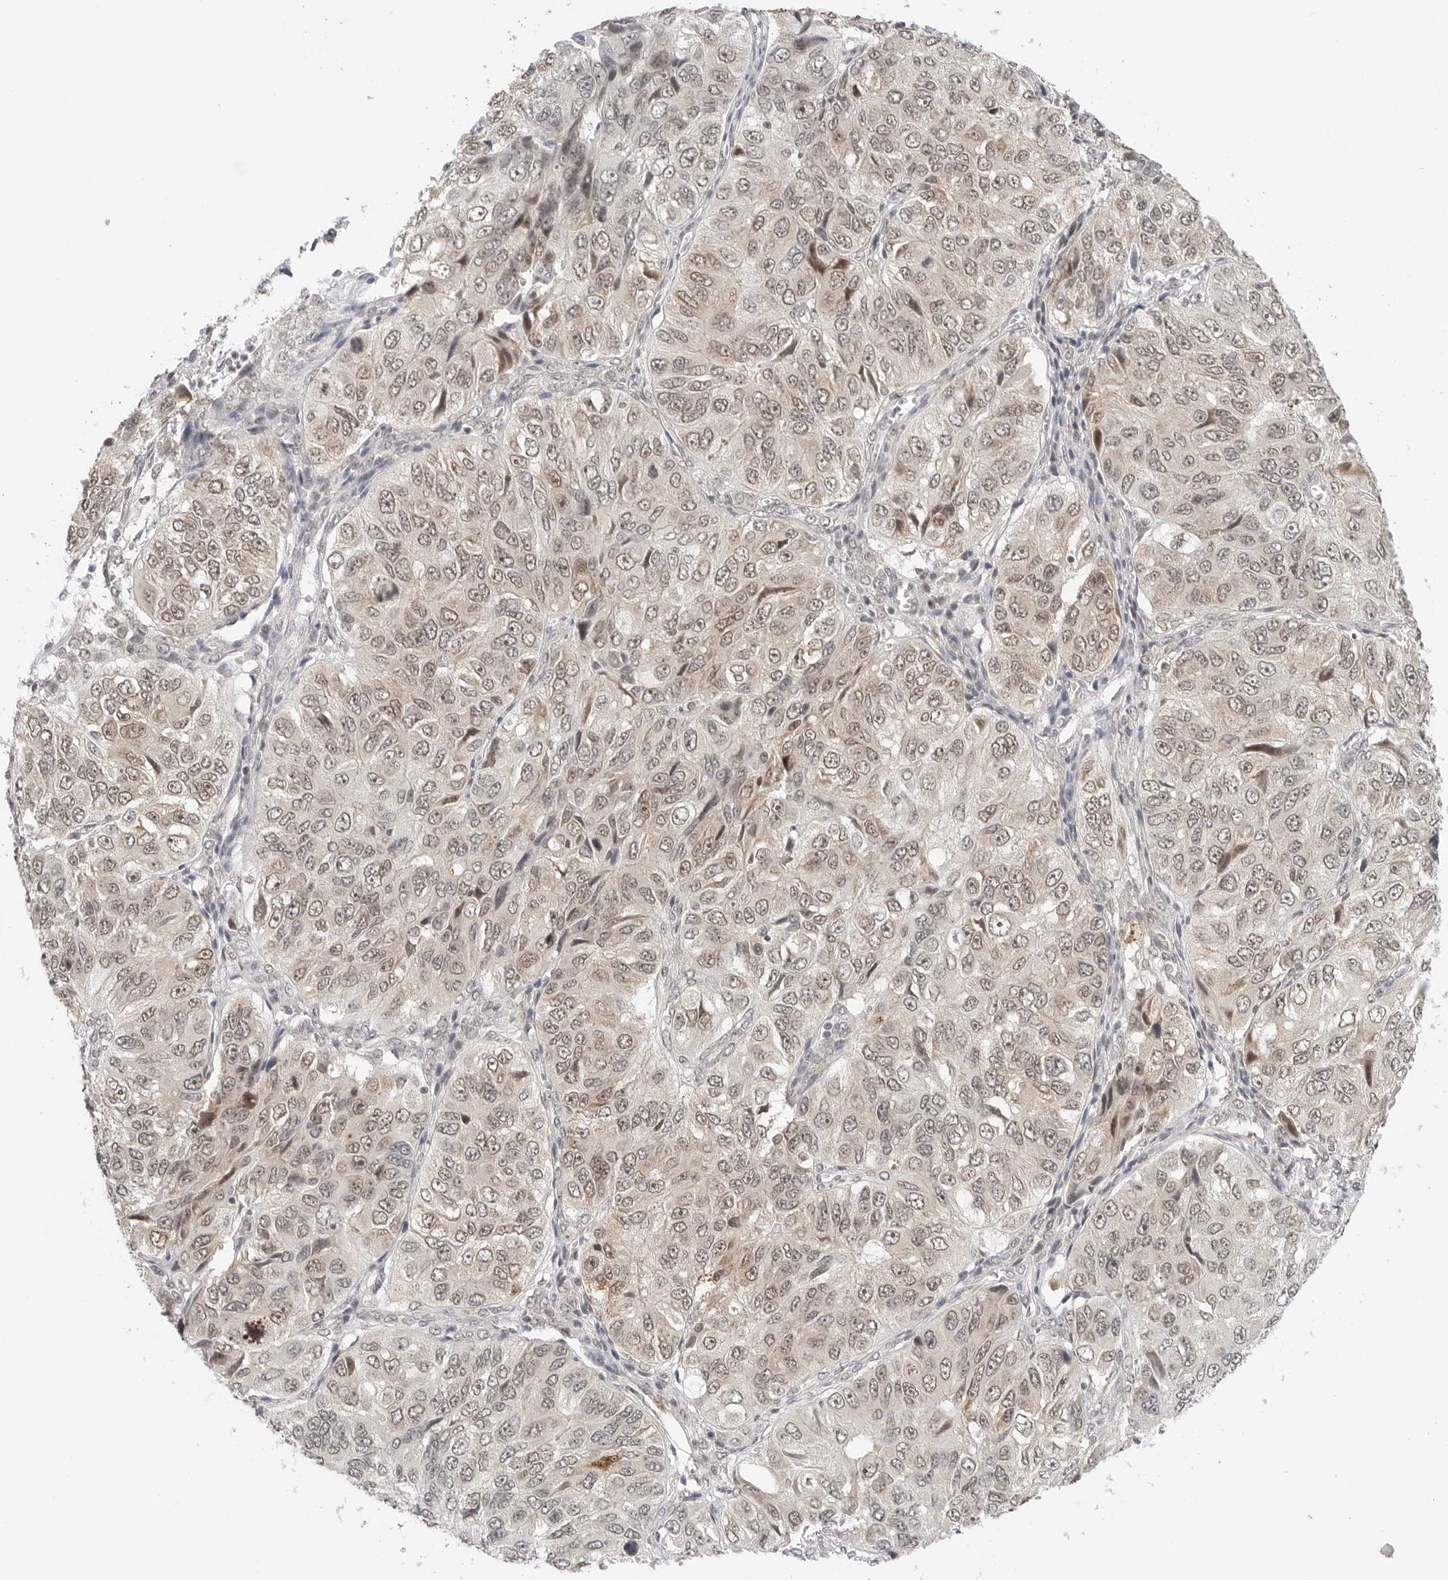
{"staining": {"intensity": "moderate", "quantity": "25%-75%", "location": "nuclear"}, "tissue": "ovarian cancer", "cell_type": "Tumor cells", "image_type": "cancer", "snomed": [{"axis": "morphology", "description": "Carcinoma, endometroid"}, {"axis": "topography", "description": "Ovary"}], "caption": "Endometroid carcinoma (ovarian) stained with a protein marker demonstrates moderate staining in tumor cells.", "gene": "METAP1", "patient": {"sex": "female", "age": 51}}